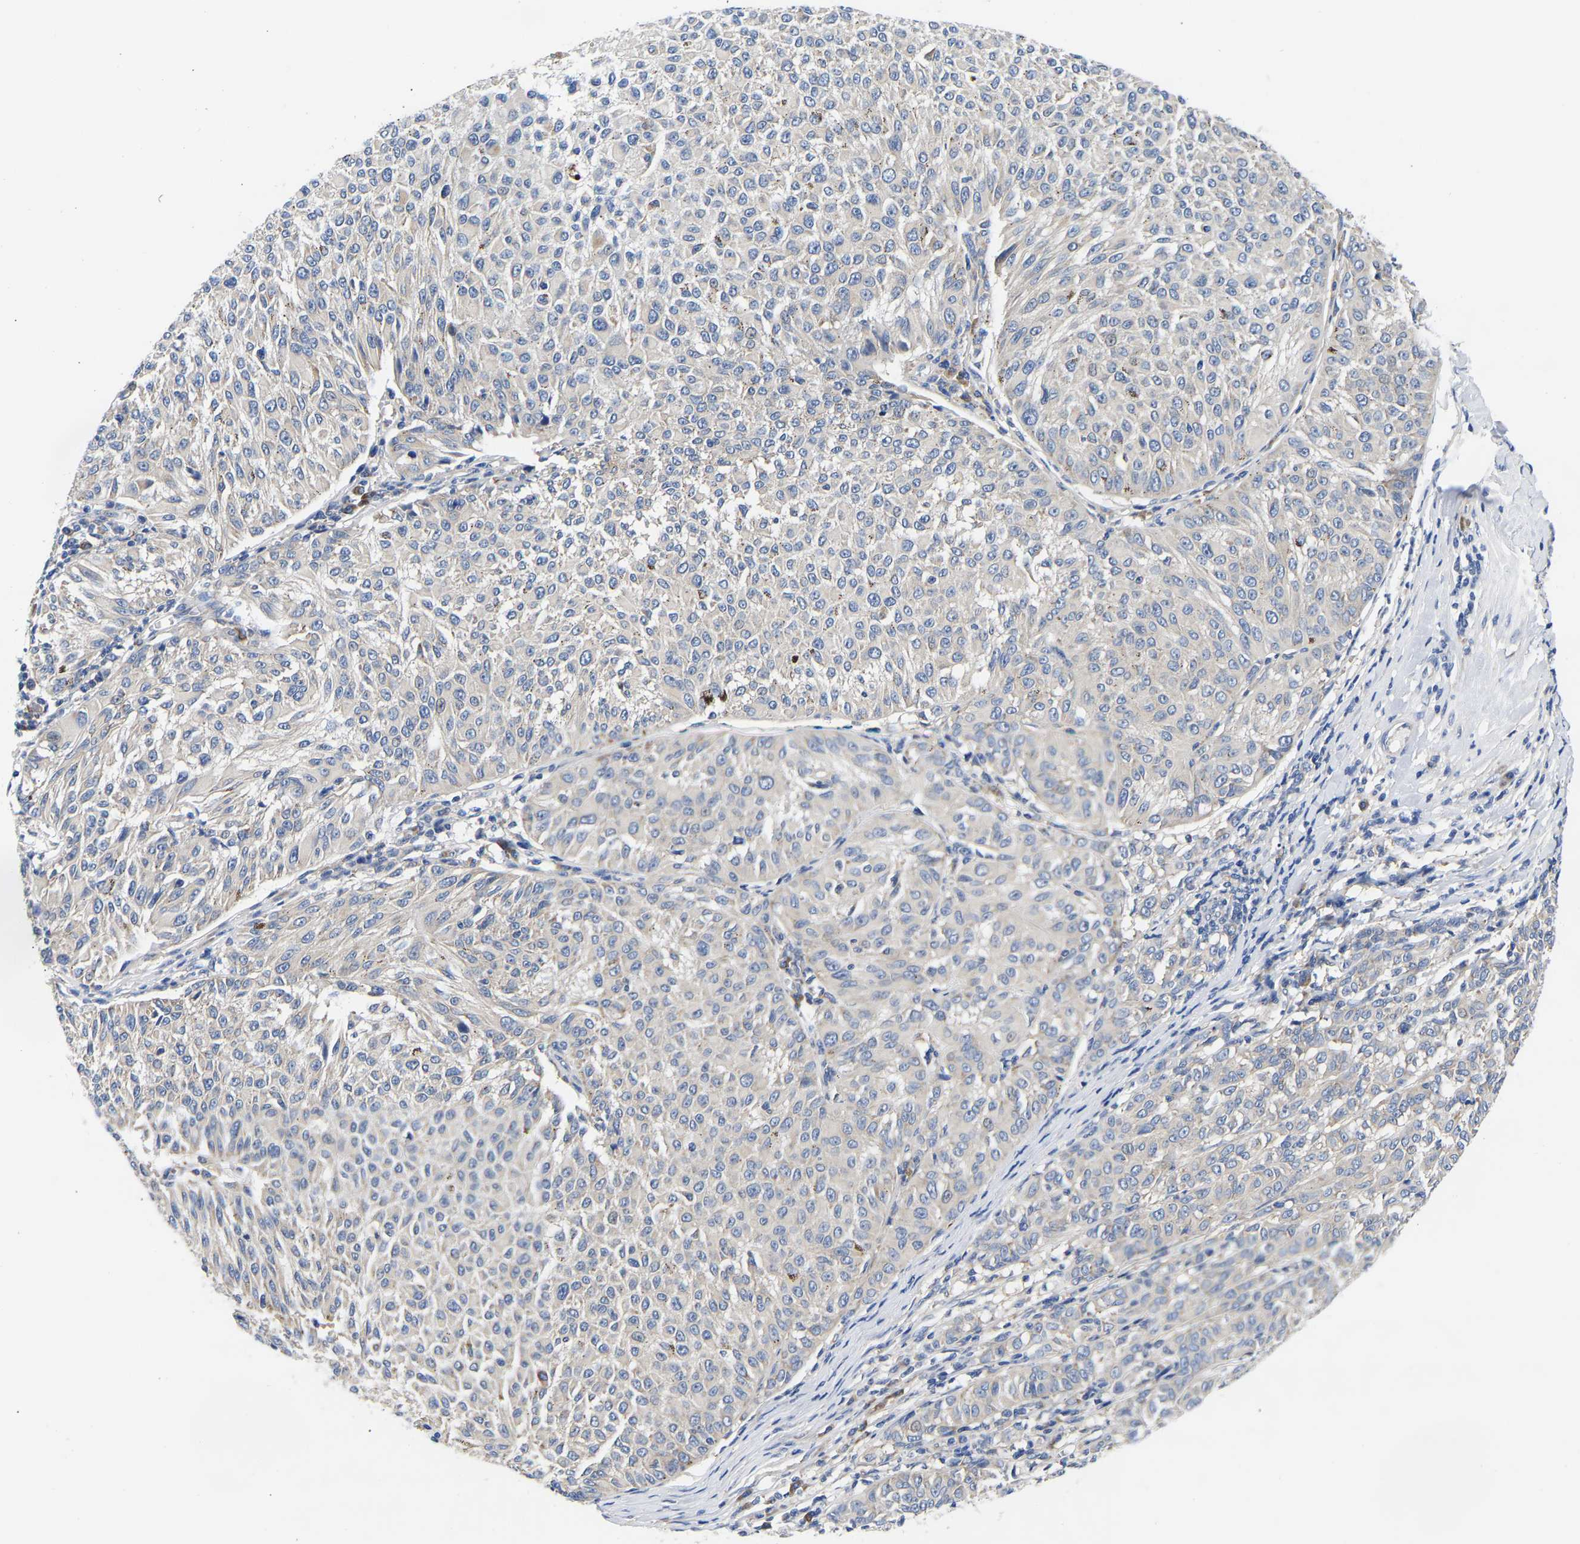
{"staining": {"intensity": "negative", "quantity": "none", "location": "none"}, "tissue": "melanoma", "cell_type": "Tumor cells", "image_type": "cancer", "snomed": [{"axis": "morphology", "description": "Malignant melanoma, NOS"}, {"axis": "topography", "description": "Skin"}], "caption": "A histopathology image of melanoma stained for a protein displays no brown staining in tumor cells.", "gene": "CCDC6", "patient": {"sex": "female", "age": 72}}